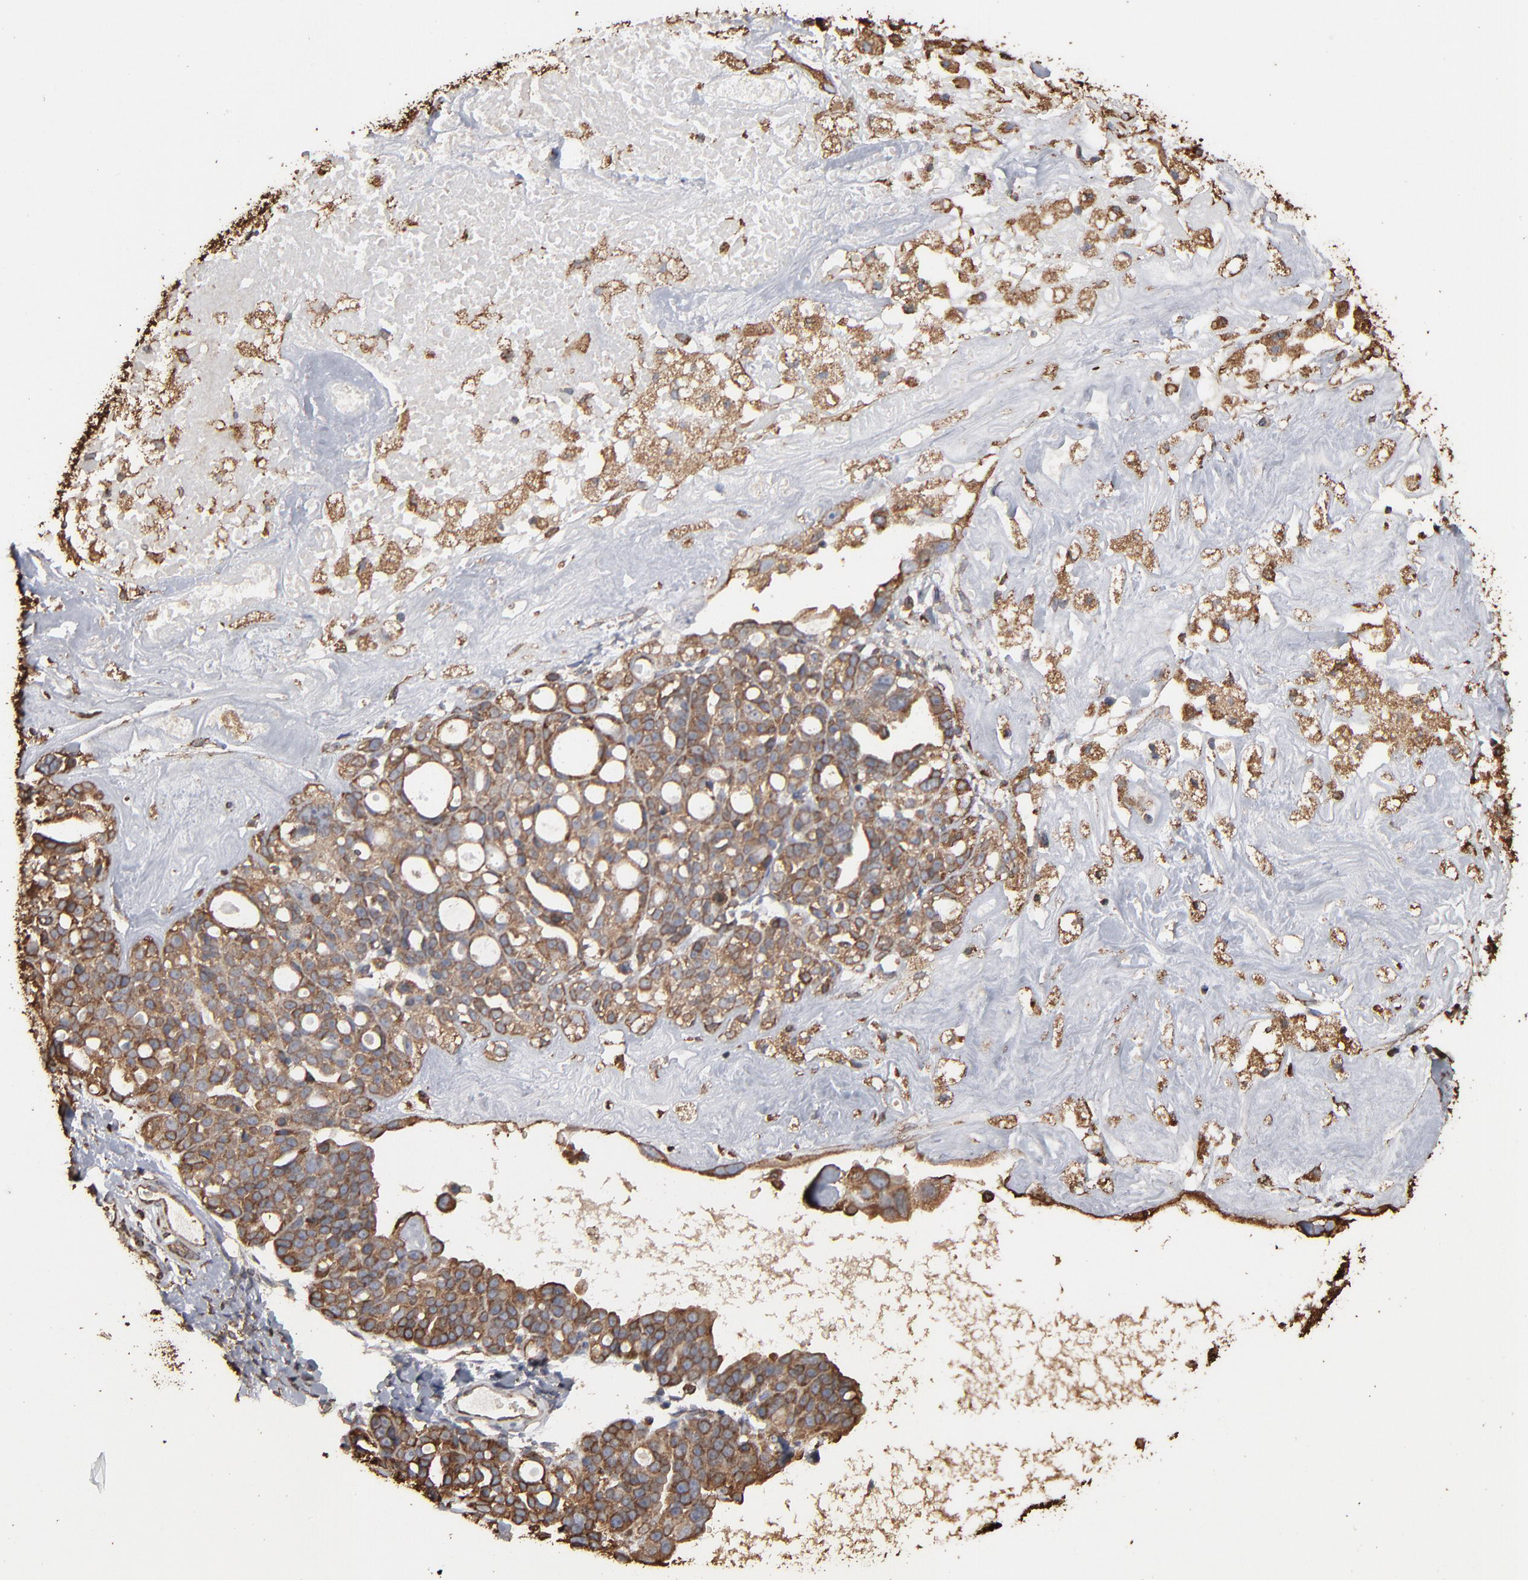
{"staining": {"intensity": "weak", "quantity": ">75%", "location": "cytoplasmic/membranous"}, "tissue": "ovarian cancer", "cell_type": "Tumor cells", "image_type": "cancer", "snomed": [{"axis": "morphology", "description": "Cystadenocarcinoma, serous, NOS"}, {"axis": "topography", "description": "Ovary"}], "caption": "IHC histopathology image of neoplastic tissue: human serous cystadenocarcinoma (ovarian) stained using immunohistochemistry (IHC) reveals low levels of weak protein expression localized specifically in the cytoplasmic/membranous of tumor cells, appearing as a cytoplasmic/membranous brown color.", "gene": "PDIA3", "patient": {"sex": "female", "age": 66}}